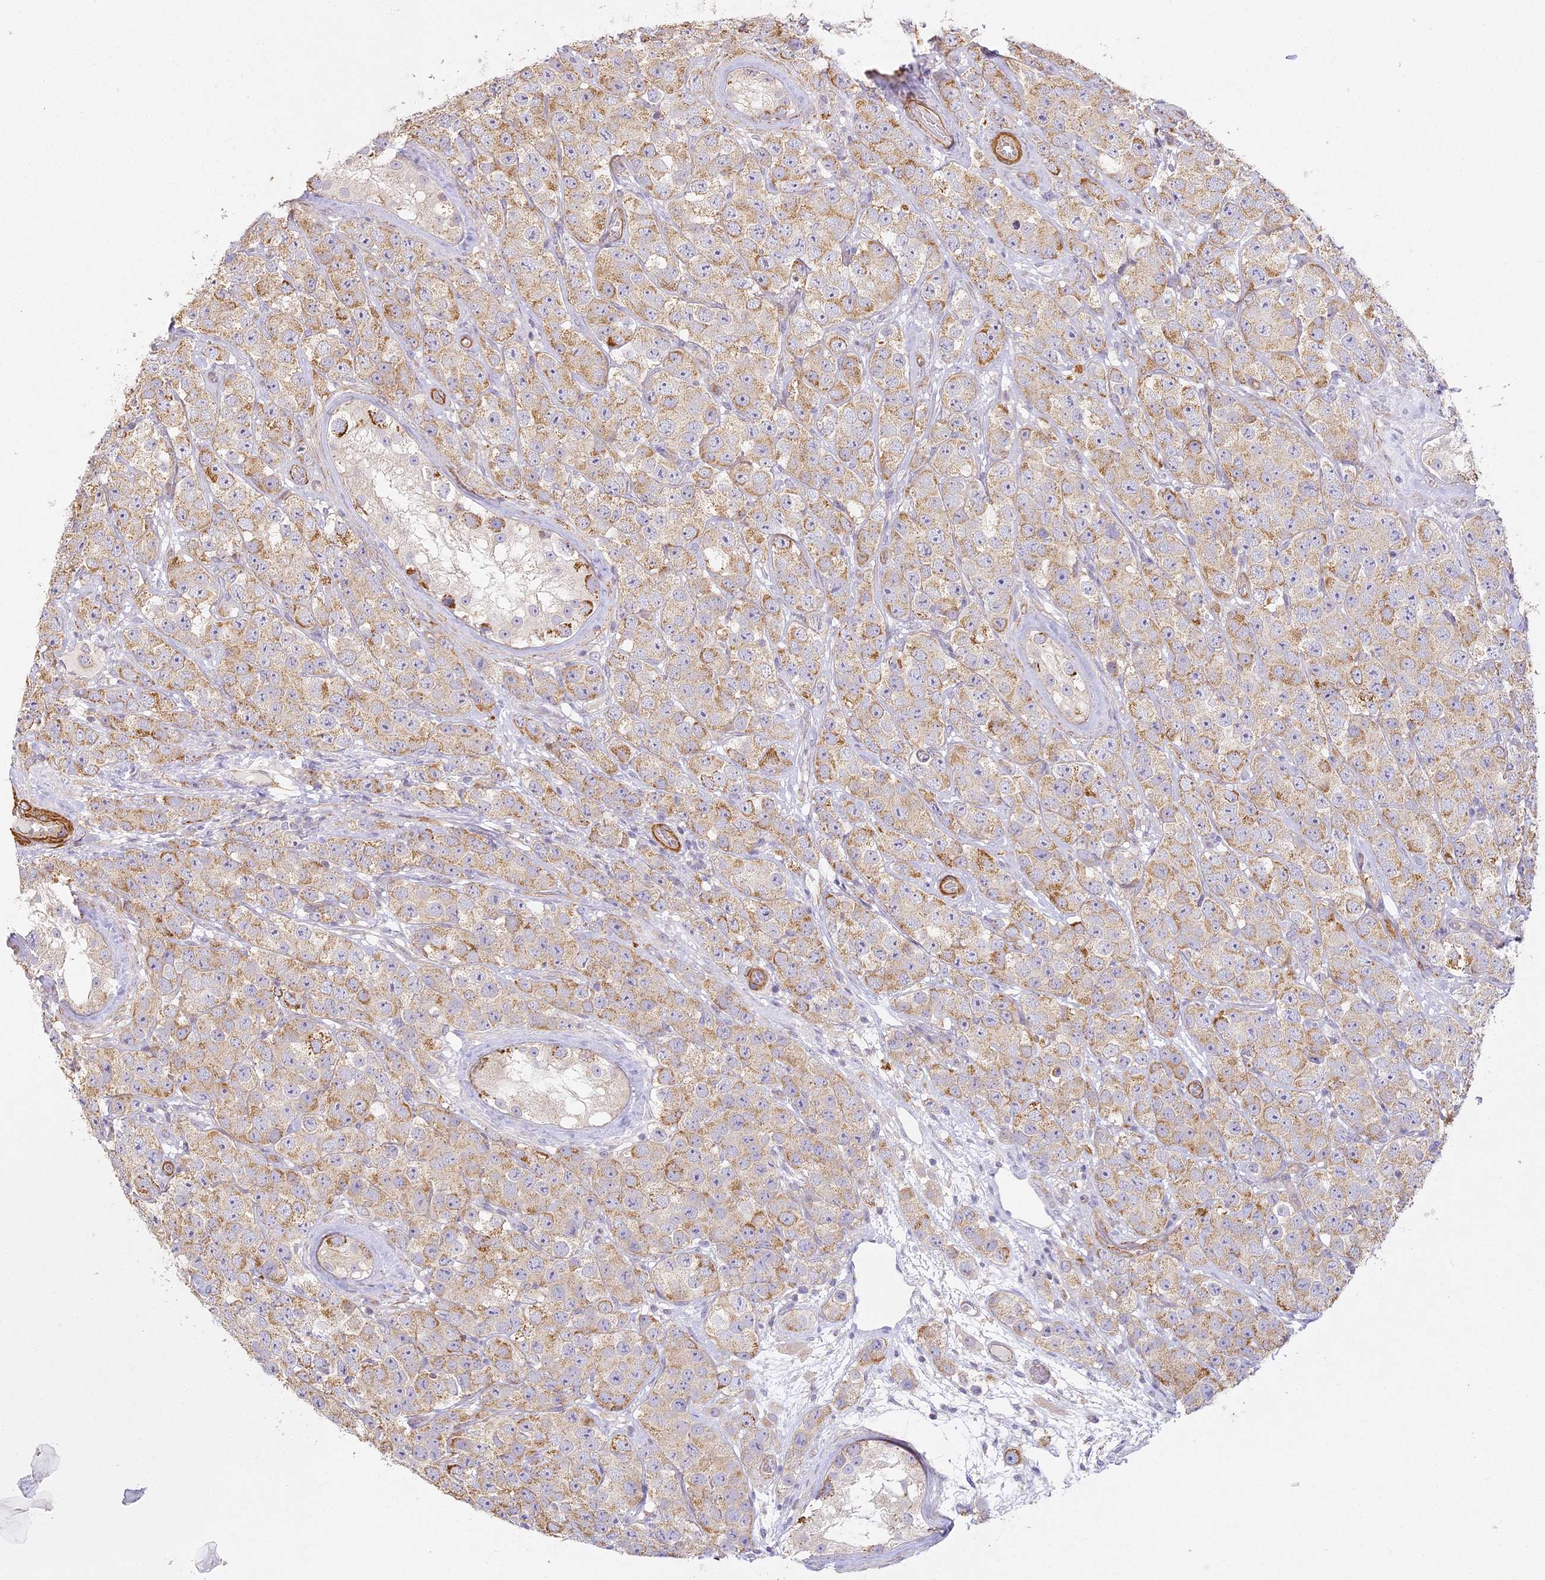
{"staining": {"intensity": "moderate", "quantity": ">75%", "location": "cytoplasmic/membranous"}, "tissue": "testis cancer", "cell_type": "Tumor cells", "image_type": "cancer", "snomed": [{"axis": "morphology", "description": "Seminoma, NOS"}, {"axis": "topography", "description": "Testis"}], "caption": "Human testis cancer (seminoma) stained with a brown dye demonstrates moderate cytoplasmic/membranous positive expression in approximately >75% of tumor cells.", "gene": "MED28", "patient": {"sex": "male", "age": 28}}